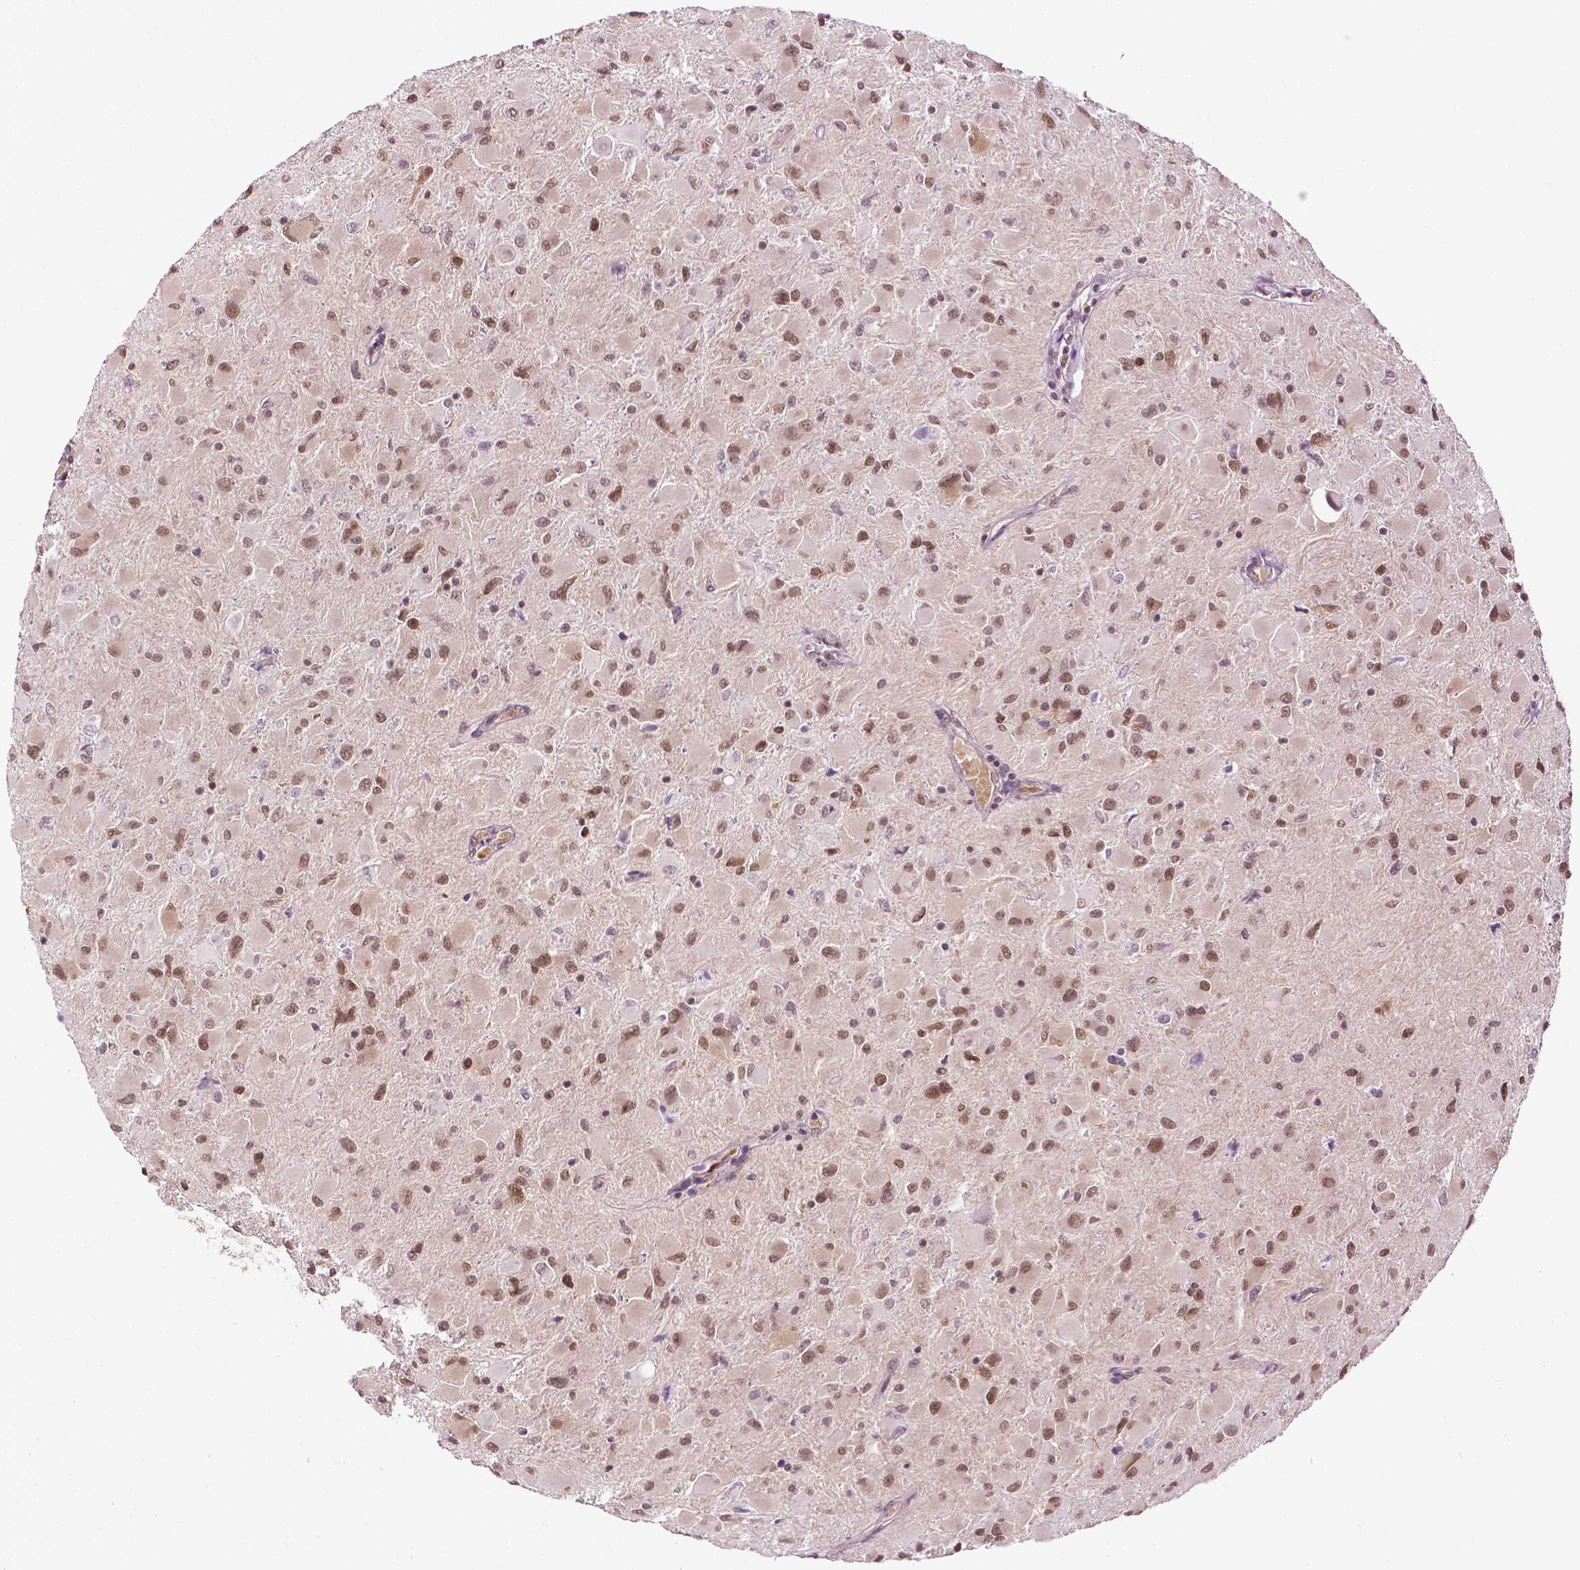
{"staining": {"intensity": "moderate", "quantity": ">75%", "location": "nuclear"}, "tissue": "glioma", "cell_type": "Tumor cells", "image_type": "cancer", "snomed": [{"axis": "morphology", "description": "Glioma, malignant, High grade"}, {"axis": "topography", "description": "Cerebral cortex"}], "caption": "The micrograph demonstrates a brown stain indicating the presence of a protein in the nuclear of tumor cells in malignant high-grade glioma. The protein of interest is shown in brown color, while the nuclei are stained blue.", "gene": "UBQLN4", "patient": {"sex": "female", "age": 36}}